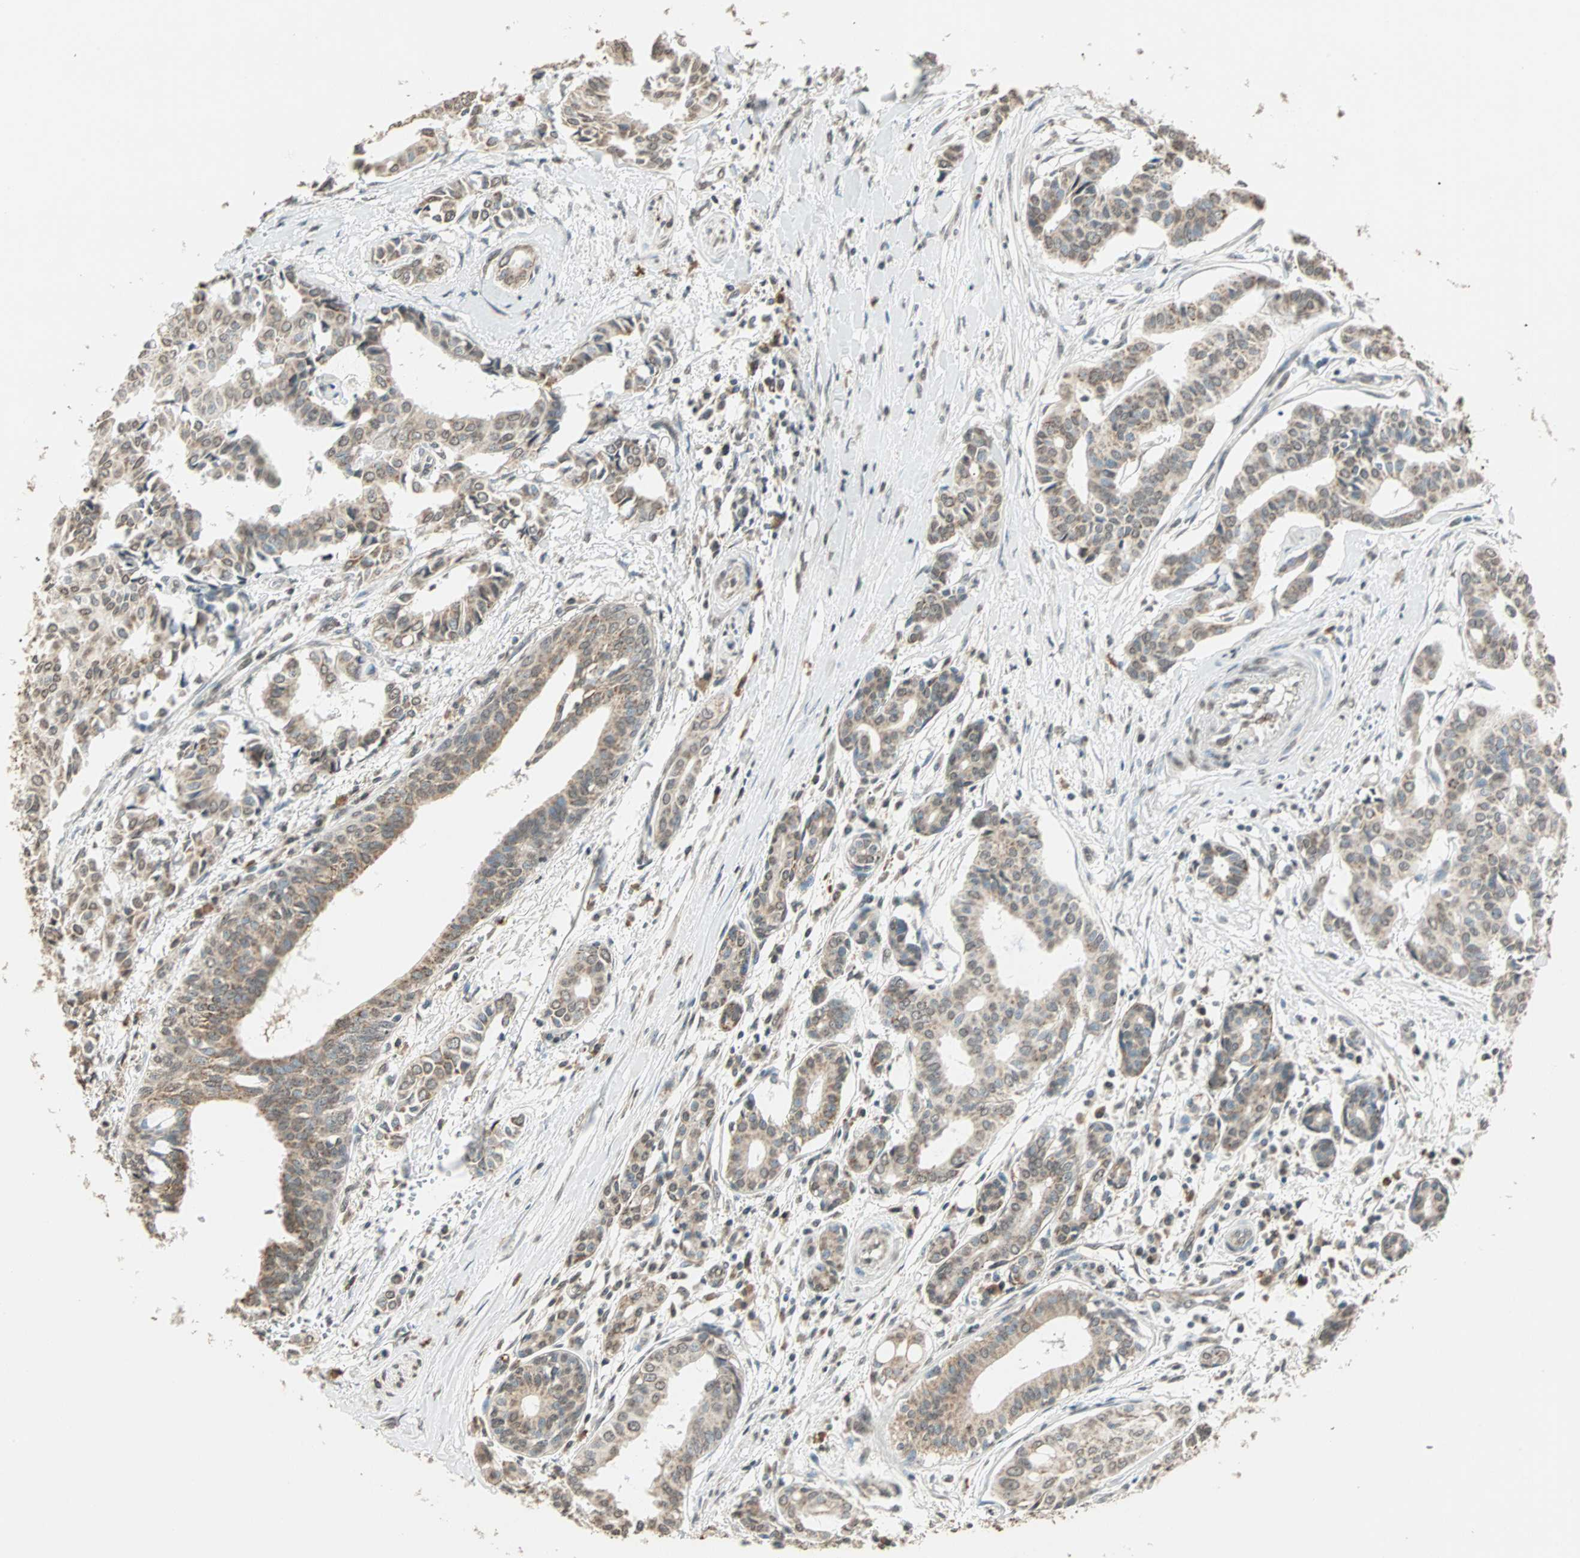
{"staining": {"intensity": "moderate", "quantity": ">75%", "location": "cytoplasmic/membranous,nuclear"}, "tissue": "head and neck cancer", "cell_type": "Tumor cells", "image_type": "cancer", "snomed": [{"axis": "morphology", "description": "Adenocarcinoma, NOS"}, {"axis": "topography", "description": "Salivary gland"}, {"axis": "topography", "description": "Head-Neck"}], "caption": "This image reveals immunohistochemistry staining of human head and neck cancer (adenocarcinoma), with medium moderate cytoplasmic/membranous and nuclear staining in approximately >75% of tumor cells.", "gene": "PRELID1", "patient": {"sex": "female", "age": 59}}